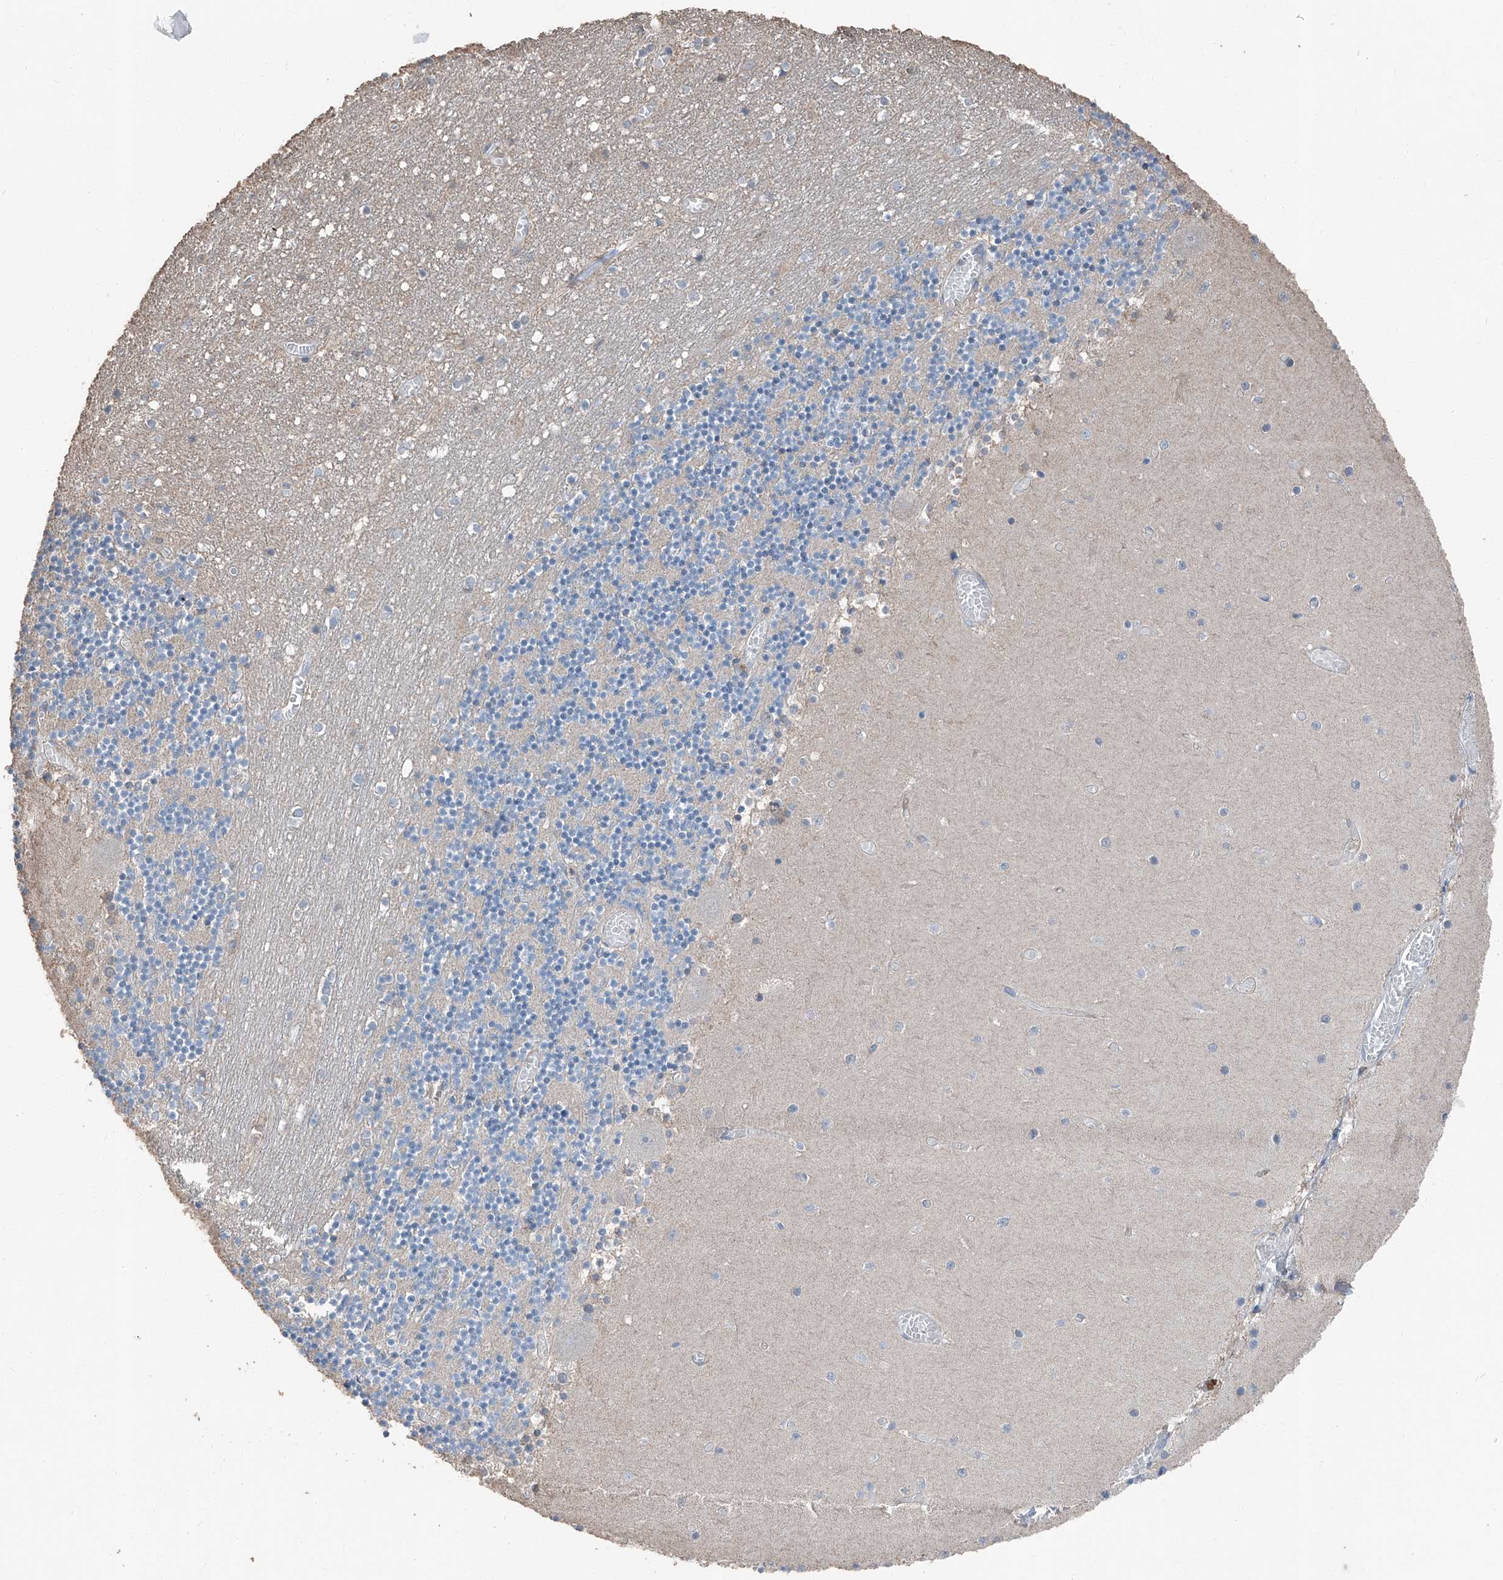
{"staining": {"intensity": "negative", "quantity": "none", "location": "none"}, "tissue": "cerebellum", "cell_type": "Cells in granular layer", "image_type": "normal", "snomed": [{"axis": "morphology", "description": "Normal tissue, NOS"}, {"axis": "topography", "description": "Cerebellum"}], "caption": "IHC of benign human cerebellum exhibits no expression in cells in granular layer.", "gene": "MAMLD1", "patient": {"sex": "female", "age": 28}}